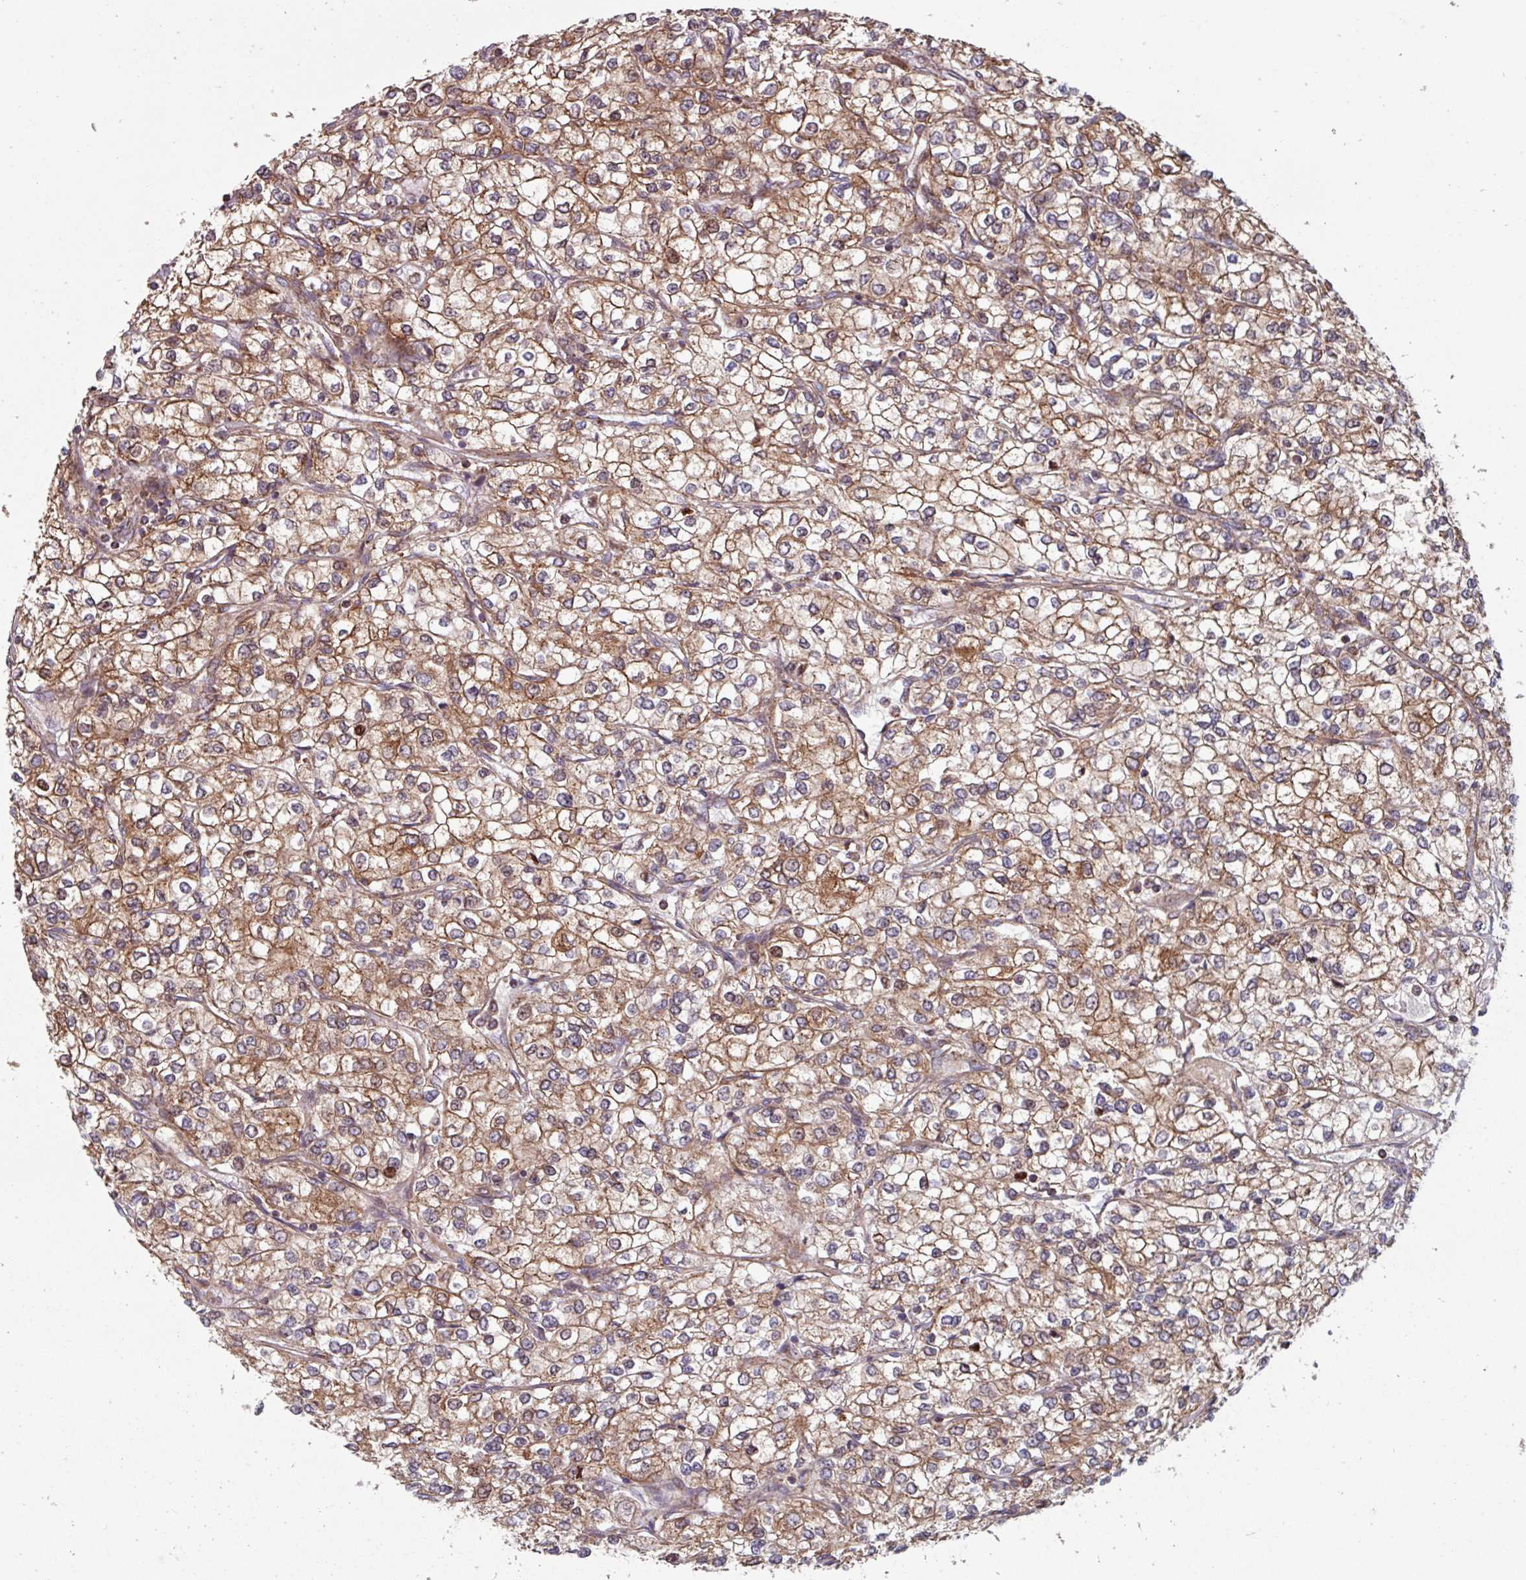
{"staining": {"intensity": "moderate", "quantity": ">75%", "location": "cytoplasmic/membranous"}, "tissue": "renal cancer", "cell_type": "Tumor cells", "image_type": "cancer", "snomed": [{"axis": "morphology", "description": "Adenocarcinoma, NOS"}, {"axis": "topography", "description": "Kidney"}], "caption": "IHC micrograph of adenocarcinoma (renal) stained for a protein (brown), which displays medium levels of moderate cytoplasmic/membranous expression in approximately >75% of tumor cells.", "gene": "COX7C", "patient": {"sex": "male", "age": 80}}